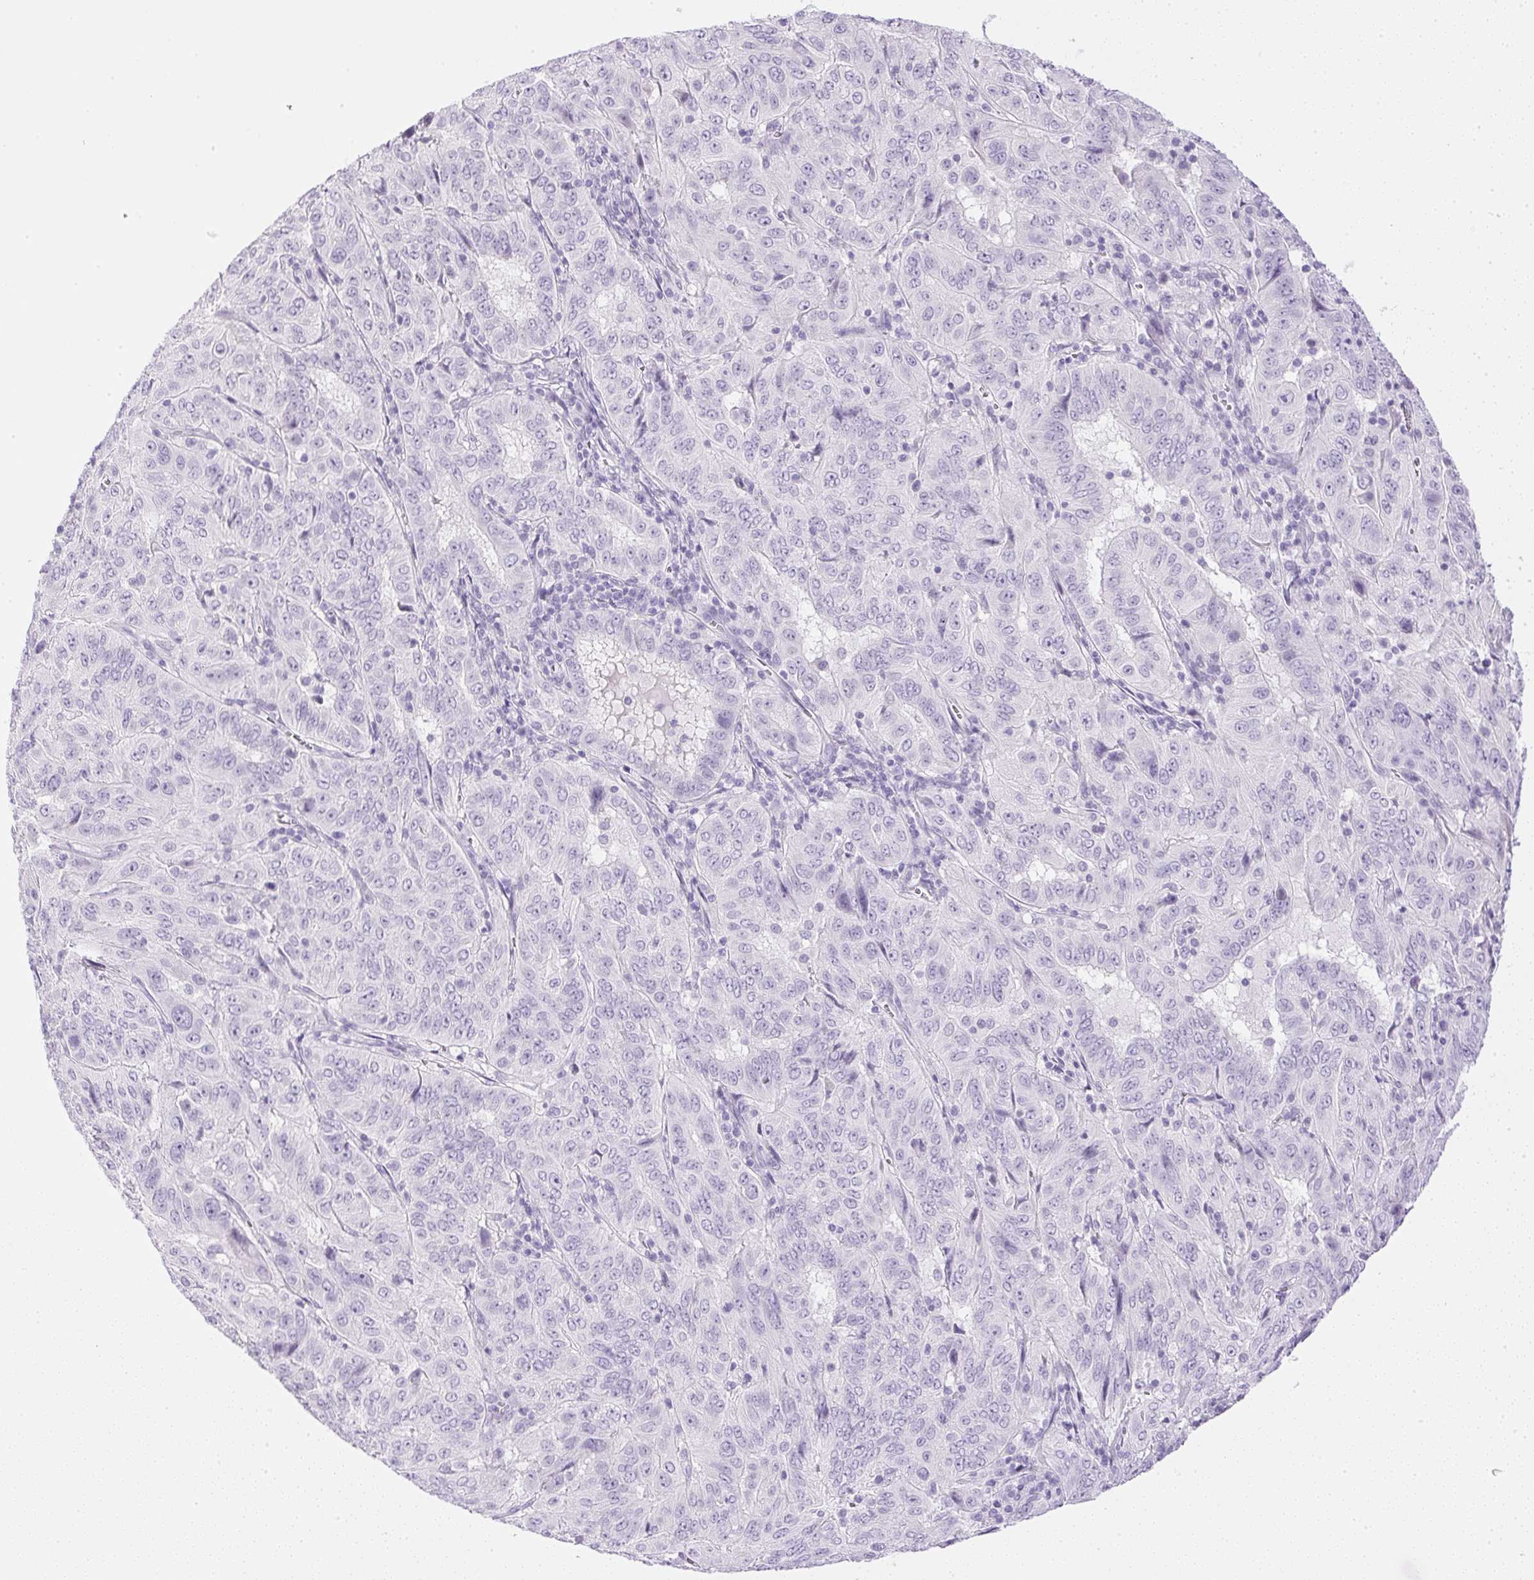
{"staining": {"intensity": "negative", "quantity": "none", "location": "none"}, "tissue": "pancreatic cancer", "cell_type": "Tumor cells", "image_type": "cancer", "snomed": [{"axis": "morphology", "description": "Adenocarcinoma, NOS"}, {"axis": "topography", "description": "Pancreas"}], "caption": "Pancreatic adenocarcinoma was stained to show a protein in brown. There is no significant expression in tumor cells.", "gene": "CPB1", "patient": {"sex": "male", "age": 63}}